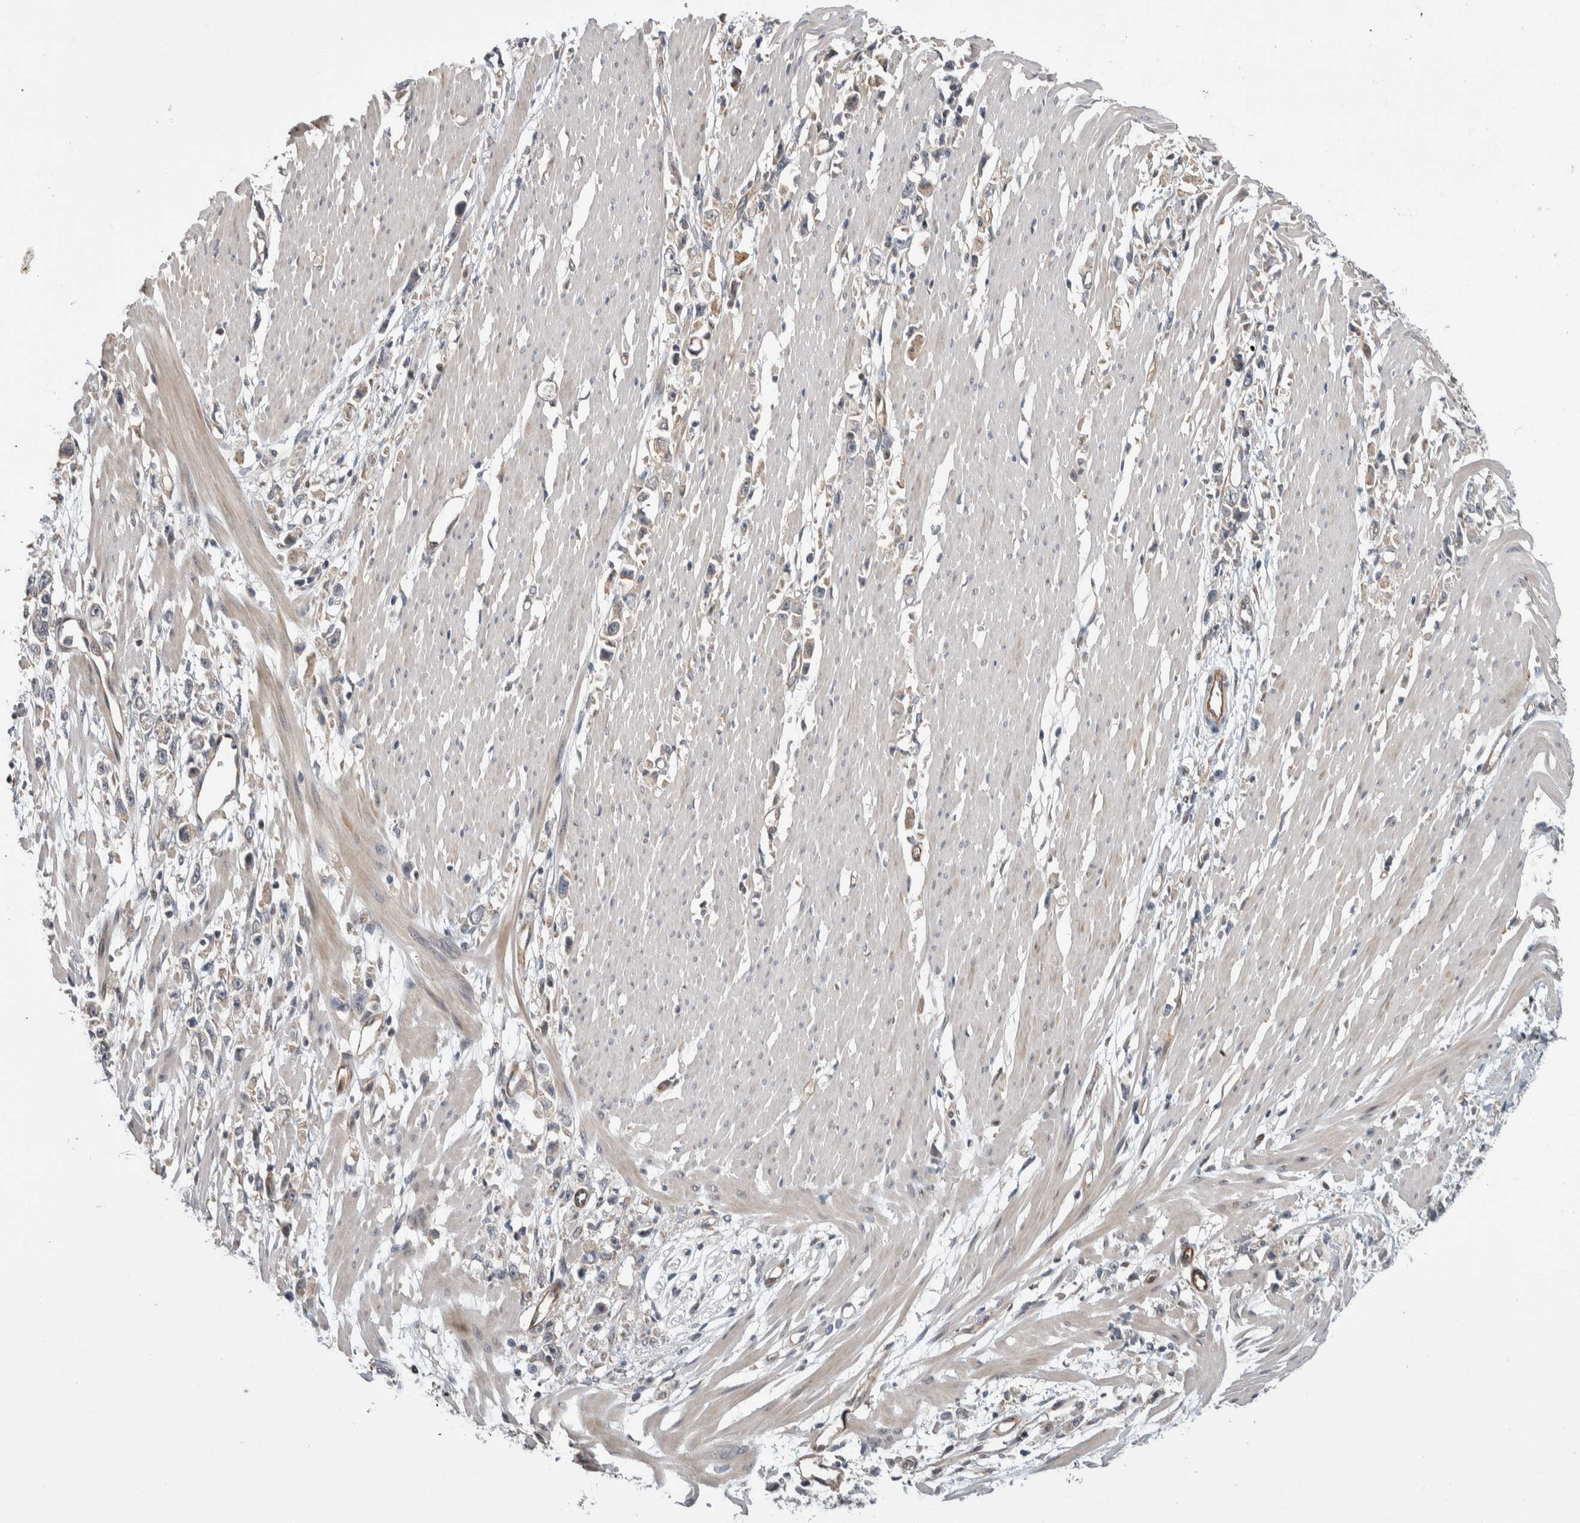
{"staining": {"intensity": "weak", "quantity": "<25%", "location": "cytoplasmic/membranous"}, "tissue": "stomach cancer", "cell_type": "Tumor cells", "image_type": "cancer", "snomed": [{"axis": "morphology", "description": "Adenocarcinoma, NOS"}, {"axis": "topography", "description": "Stomach"}], "caption": "Immunohistochemical staining of human stomach adenocarcinoma displays no significant expression in tumor cells. (DAB IHC, high magnification).", "gene": "PRDM4", "patient": {"sex": "female", "age": 59}}